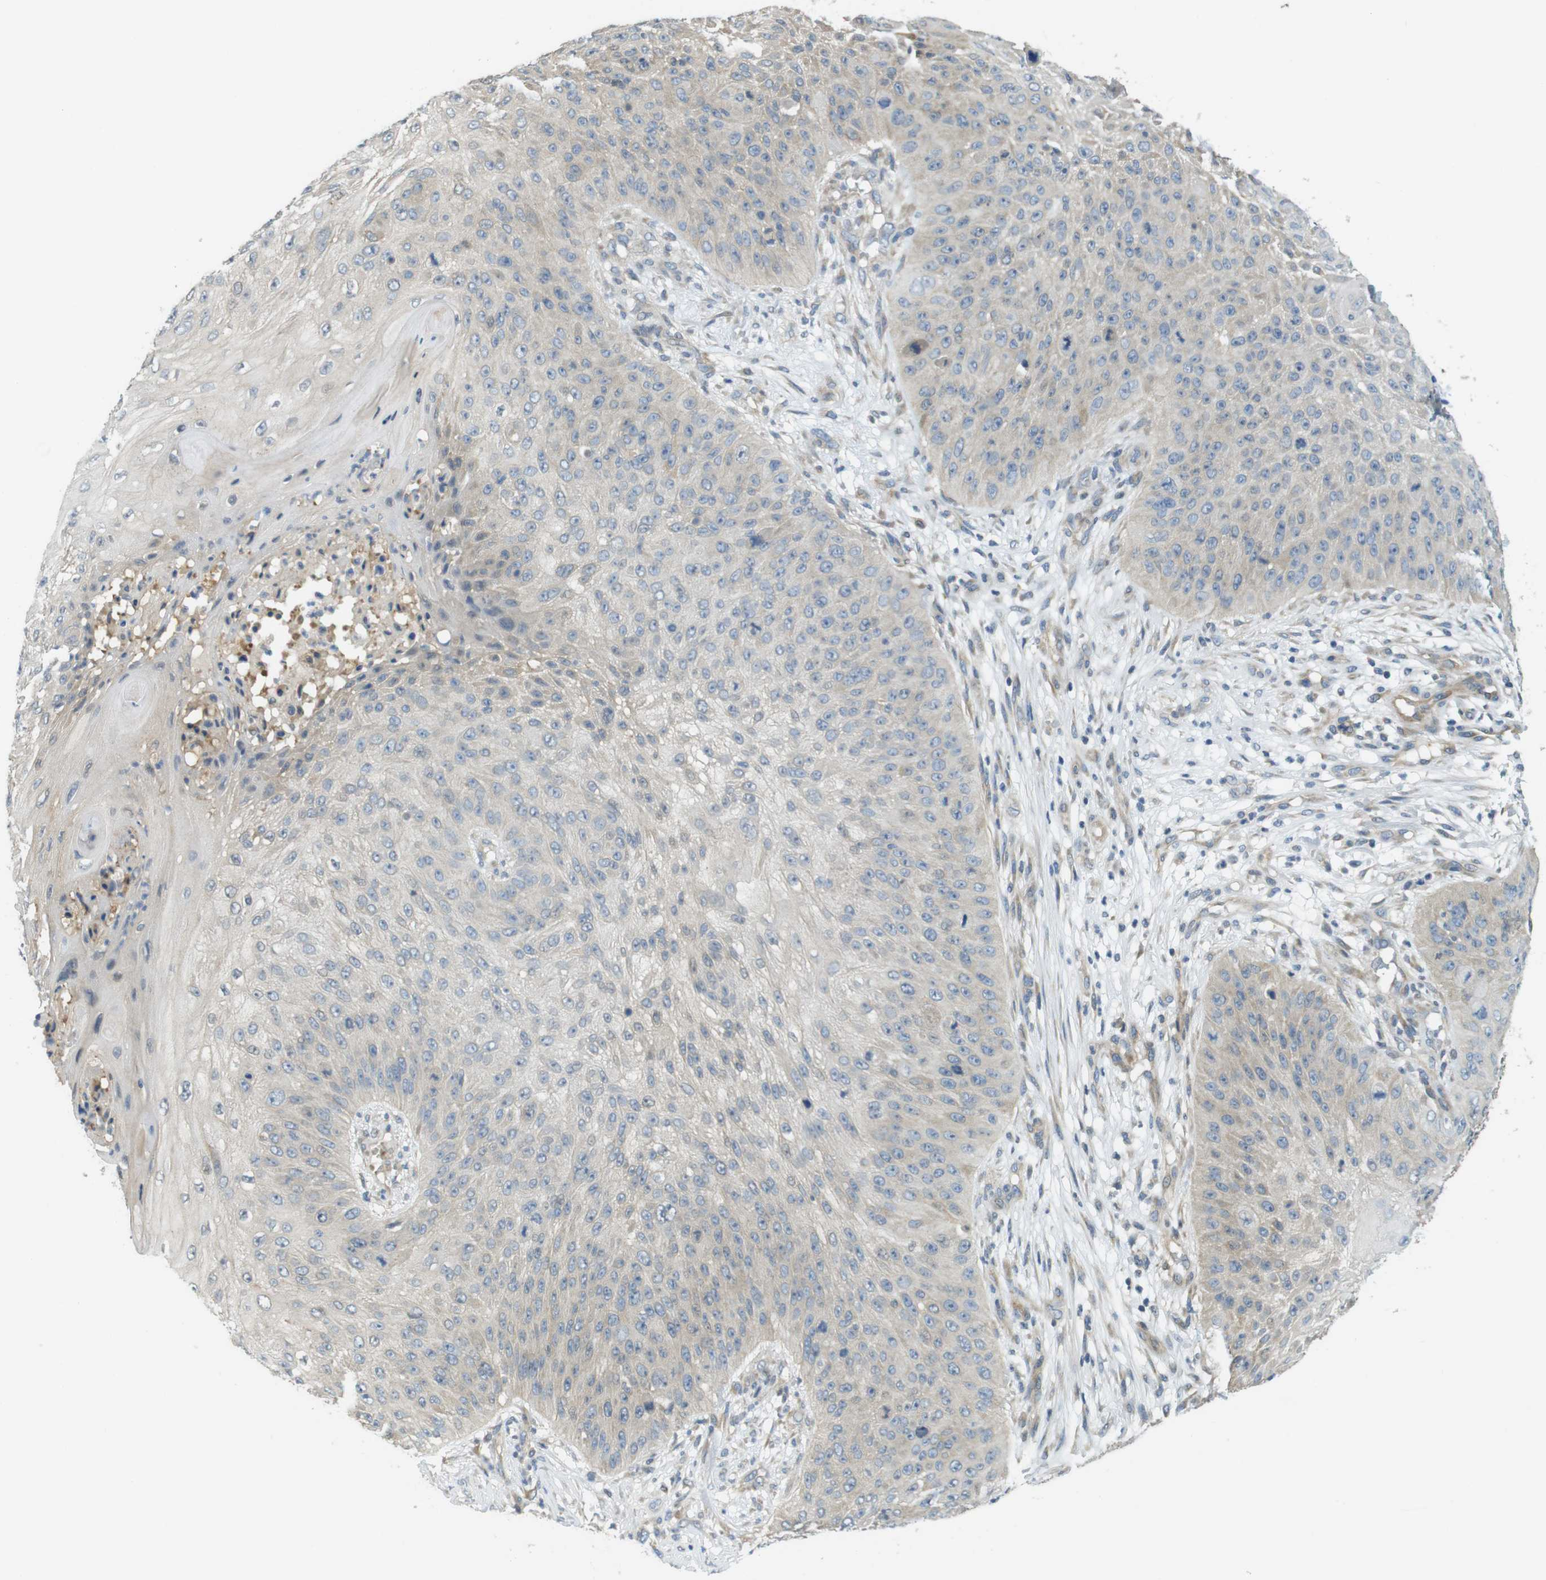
{"staining": {"intensity": "weak", "quantity": "<25%", "location": "cytoplasmic/membranous"}, "tissue": "skin cancer", "cell_type": "Tumor cells", "image_type": "cancer", "snomed": [{"axis": "morphology", "description": "Squamous cell carcinoma, NOS"}, {"axis": "topography", "description": "Skin"}], "caption": "Immunohistochemical staining of human squamous cell carcinoma (skin) demonstrates no significant positivity in tumor cells.", "gene": "ABHD15", "patient": {"sex": "female", "age": 80}}